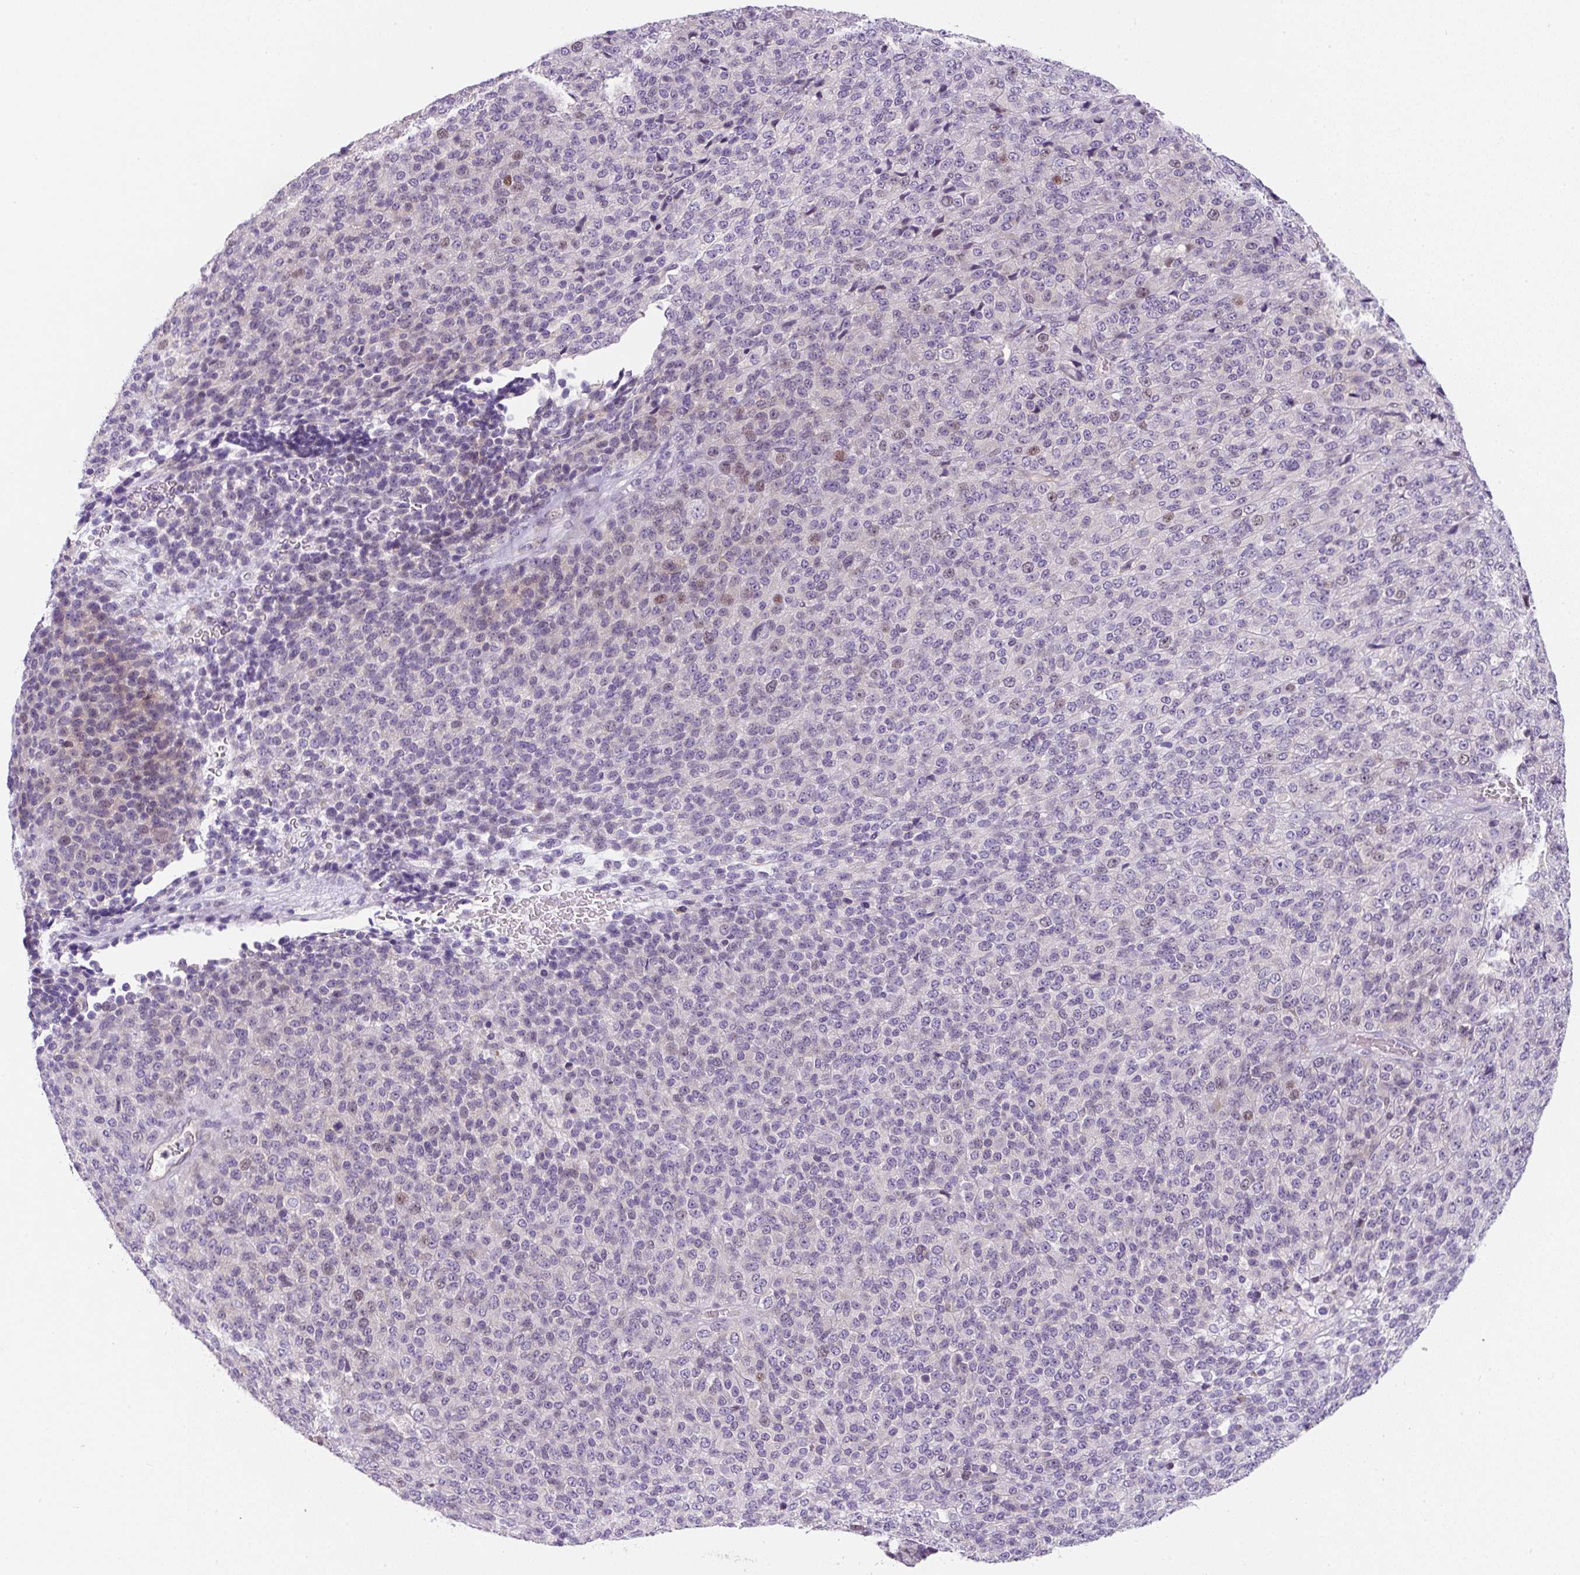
{"staining": {"intensity": "weak", "quantity": "25%-75%", "location": "nuclear"}, "tissue": "melanoma", "cell_type": "Tumor cells", "image_type": "cancer", "snomed": [{"axis": "morphology", "description": "Malignant melanoma, Metastatic site"}, {"axis": "topography", "description": "Brain"}], "caption": "This micrograph reveals IHC staining of human malignant melanoma (metastatic site), with low weak nuclear expression in about 25%-75% of tumor cells.", "gene": "ADAMTS19", "patient": {"sex": "female", "age": 56}}